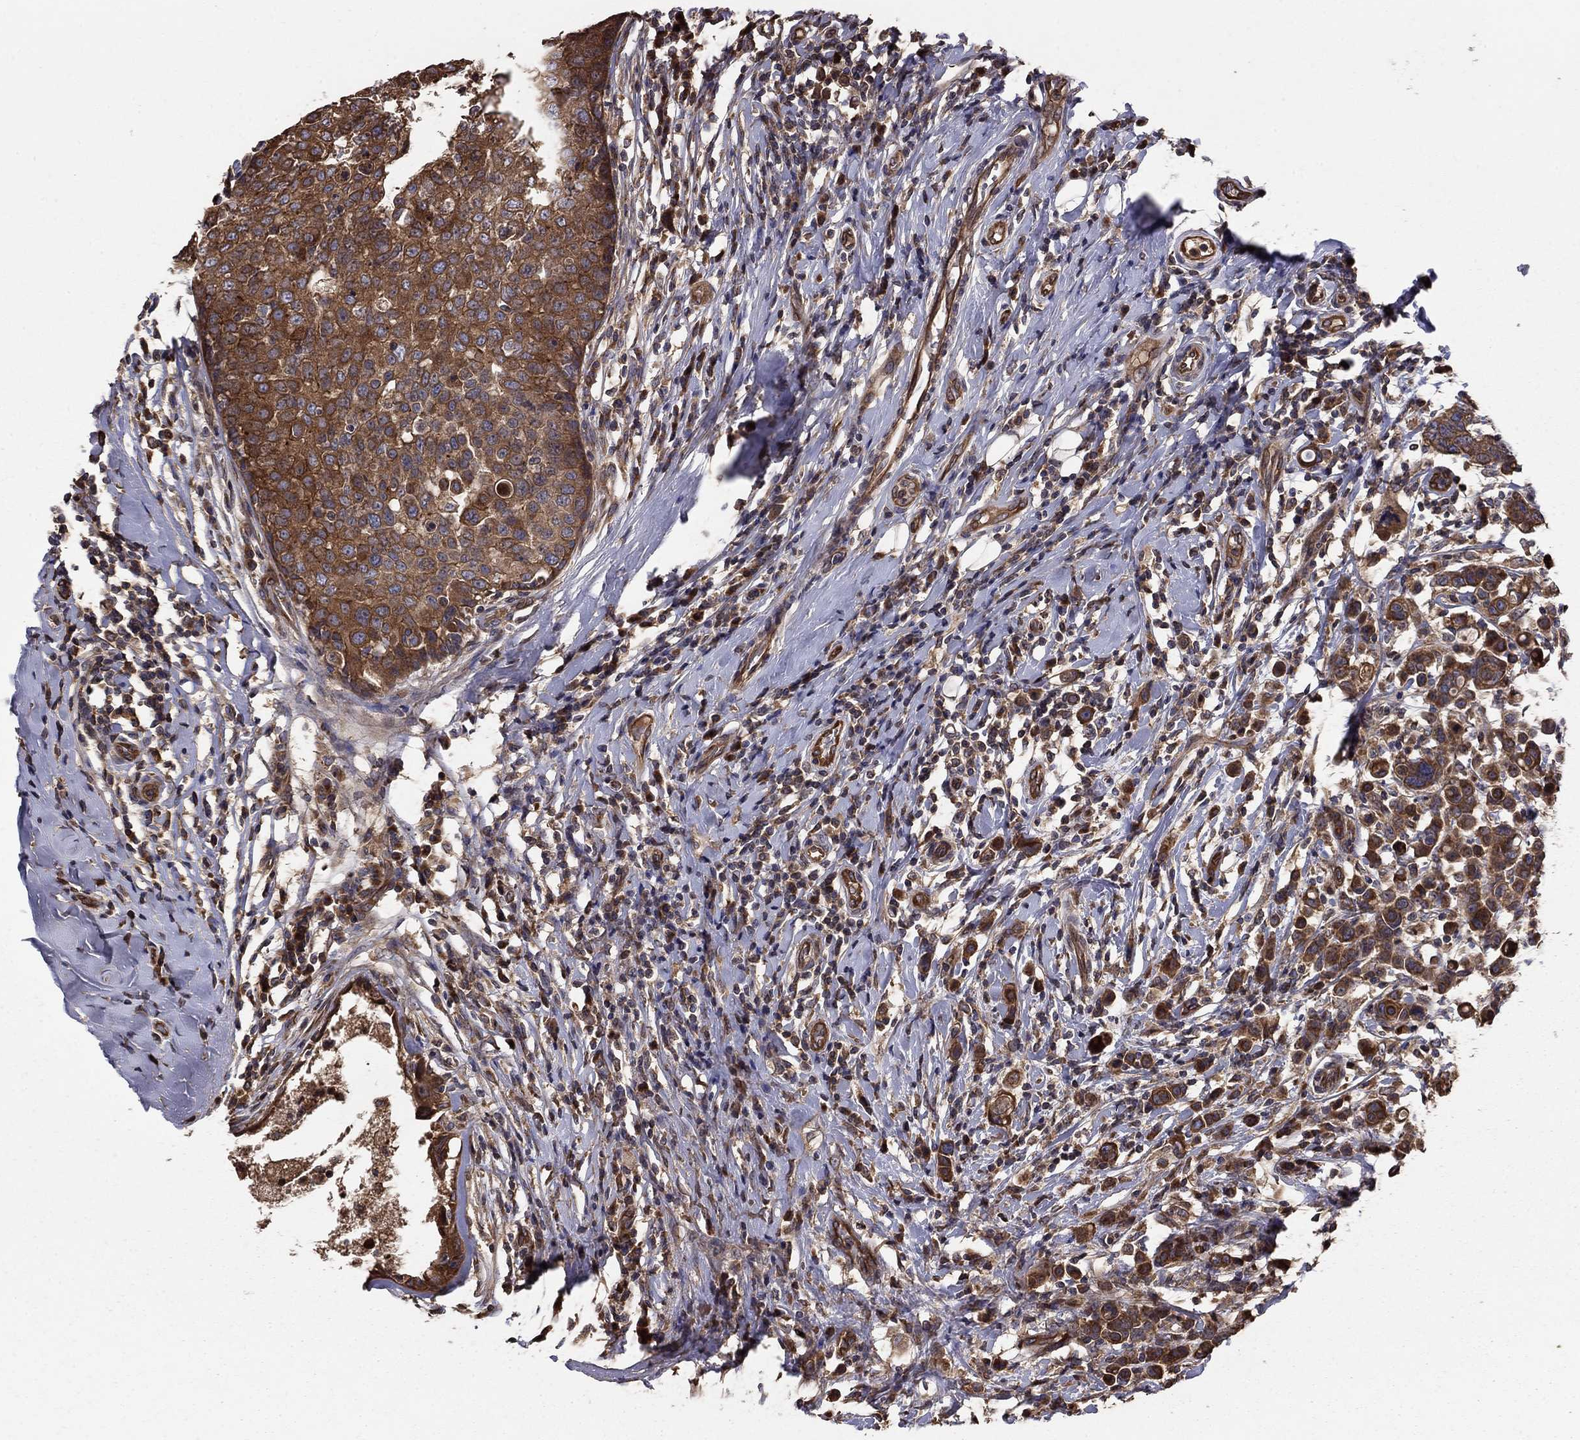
{"staining": {"intensity": "strong", "quantity": ">75%", "location": "cytoplasmic/membranous"}, "tissue": "breast cancer", "cell_type": "Tumor cells", "image_type": "cancer", "snomed": [{"axis": "morphology", "description": "Duct carcinoma"}, {"axis": "topography", "description": "Breast"}], "caption": "Protein analysis of breast cancer tissue reveals strong cytoplasmic/membranous staining in about >75% of tumor cells.", "gene": "BABAM2", "patient": {"sex": "female", "age": 27}}